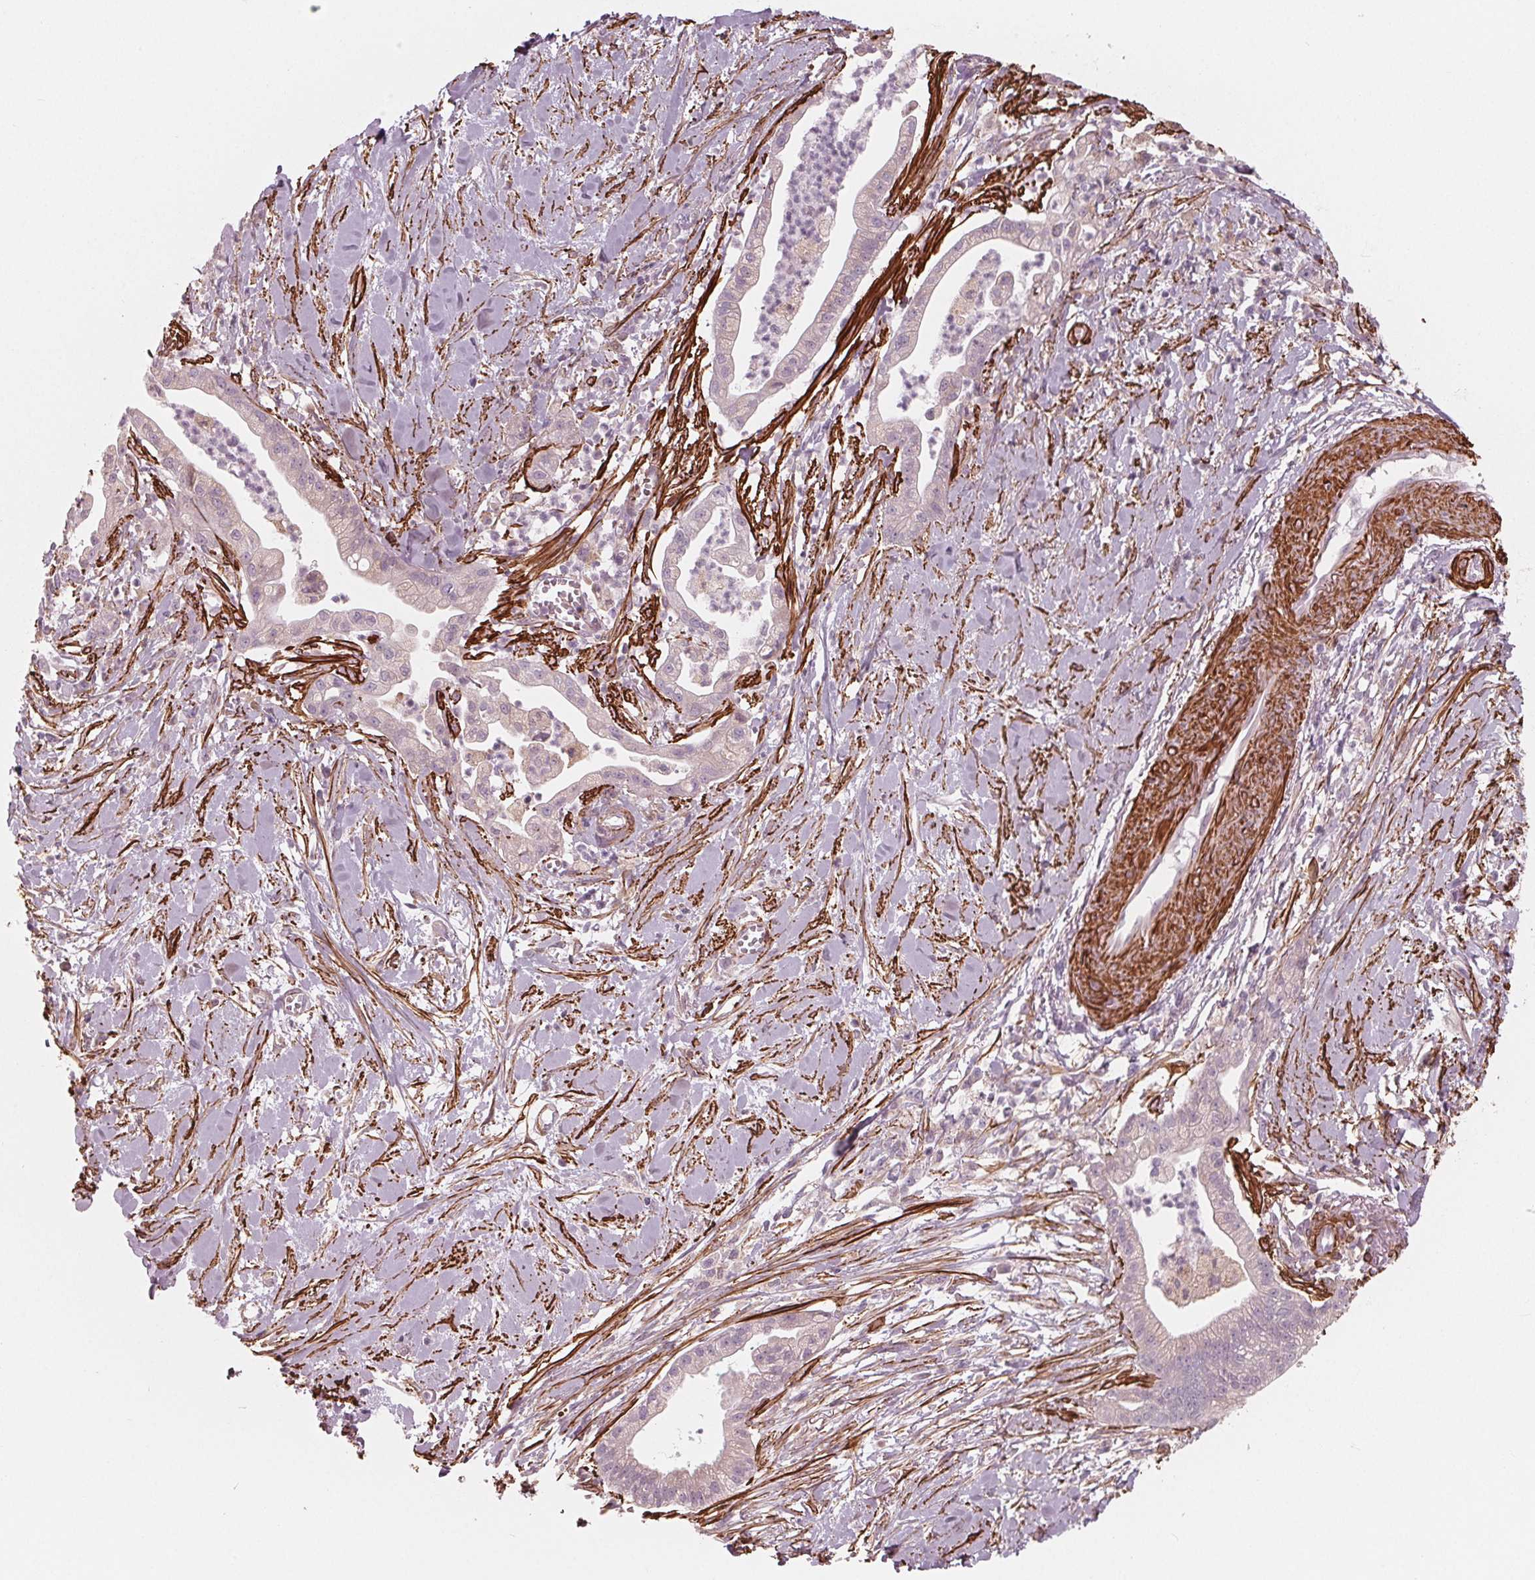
{"staining": {"intensity": "weak", "quantity": "<25%", "location": "cytoplasmic/membranous"}, "tissue": "pancreatic cancer", "cell_type": "Tumor cells", "image_type": "cancer", "snomed": [{"axis": "morphology", "description": "Normal tissue, NOS"}, {"axis": "morphology", "description": "Adenocarcinoma, NOS"}, {"axis": "topography", "description": "Lymph node"}, {"axis": "topography", "description": "Pancreas"}], "caption": "There is no significant expression in tumor cells of pancreatic adenocarcinoma.", "gene": "MIER3", "patient": {"sex": "female", "age": 58}}